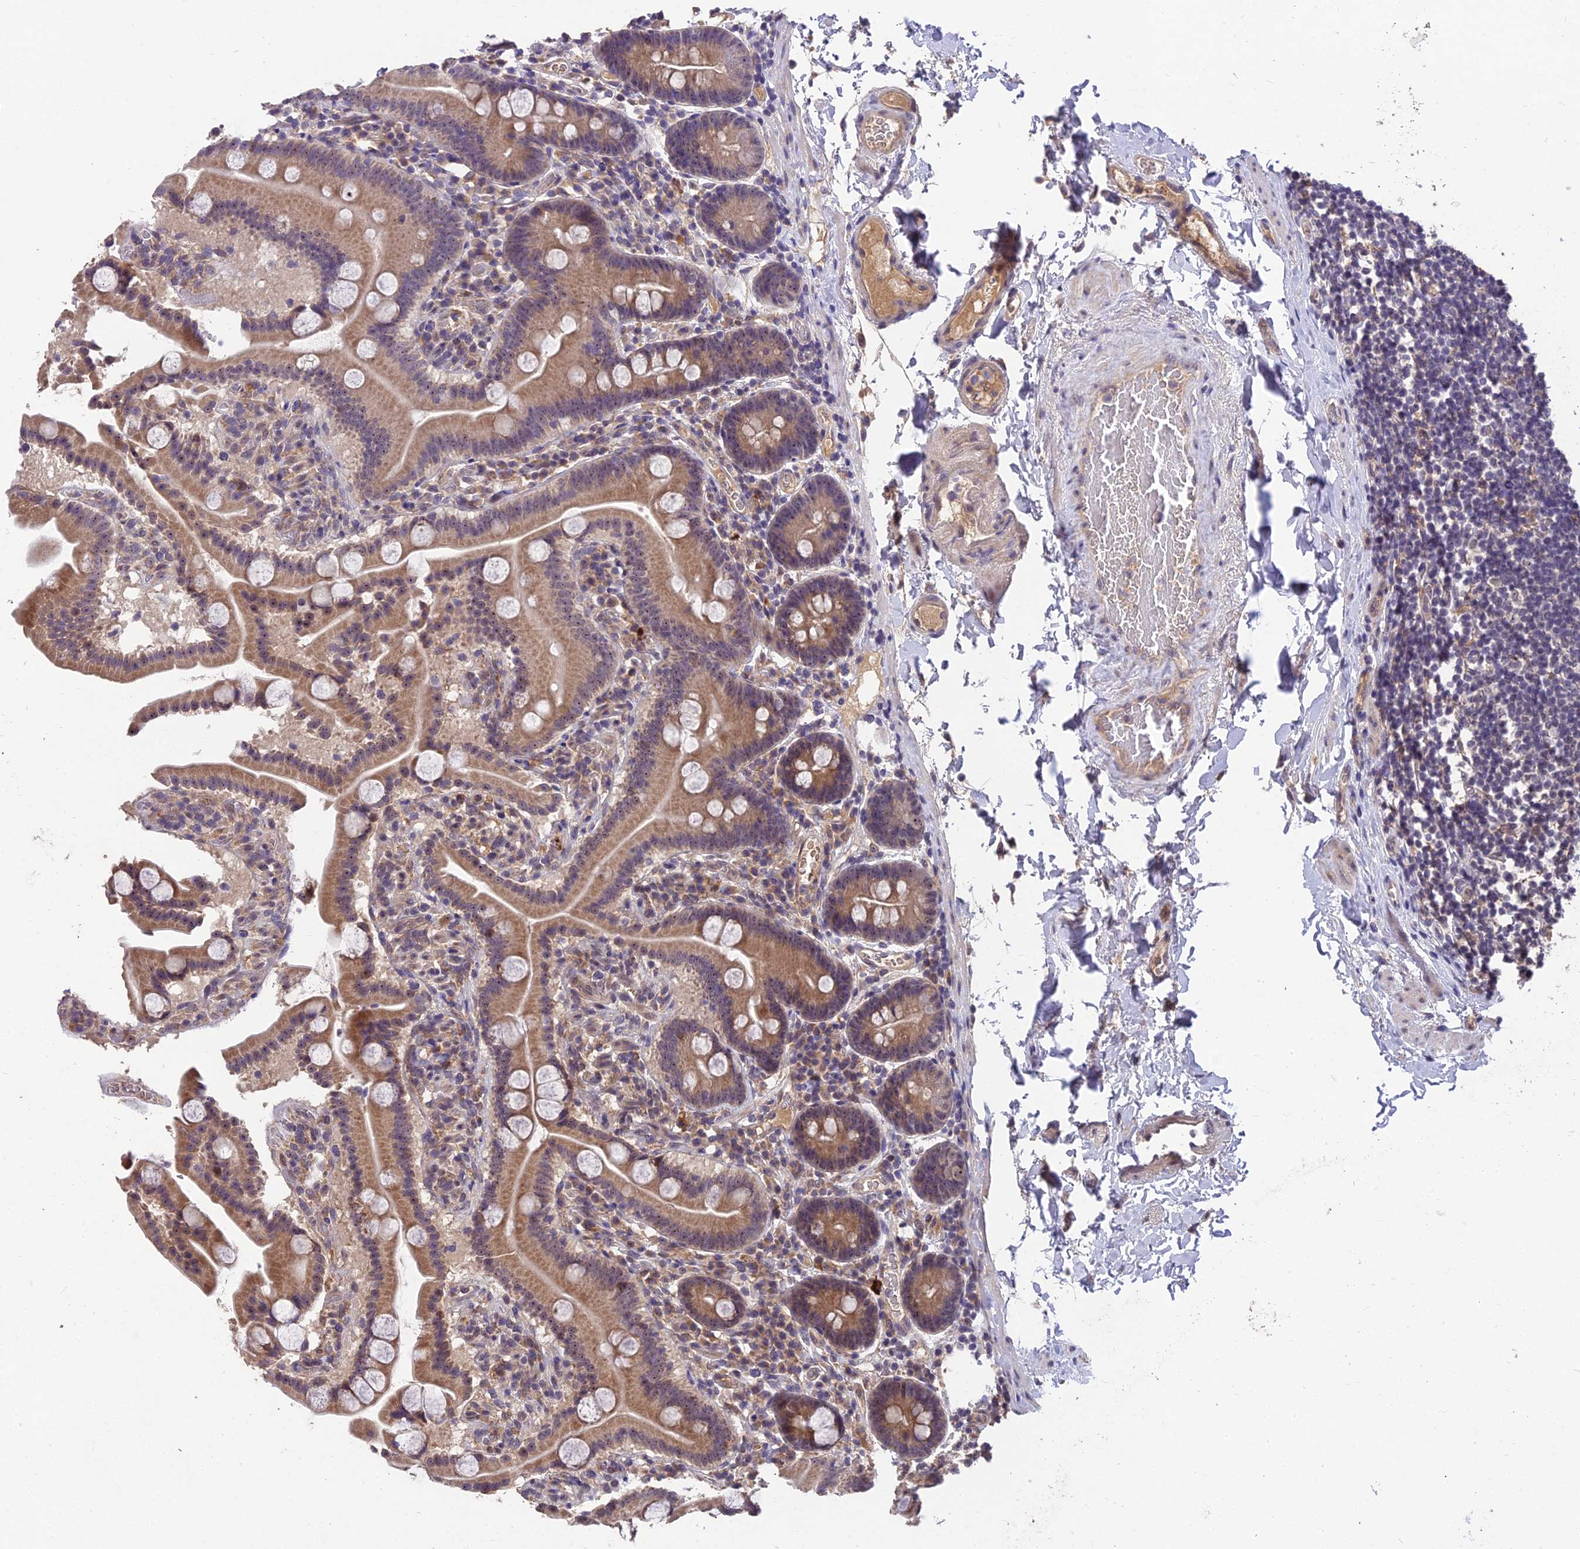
{"staining": {"intensity": "moderate", "quantity": "25%-75%", "location": "cytoplasmic/membranous"}, "tissue": "duodenum", "cell_type": "Glandular cells", "image_type": "normal", "snomed": [{"axis": "morphology", "description": "Normal tissue, NOS"}, {"axis": "topography", "description": "Duodenum"}], "caption": "Moderate cytoplasmic/membranous expression is appreciated in about 25%-75% of glandular cells in normal duodenum. Using DAB (3,3'-diaminobenzidine) (brown) and hematoxylin (blue) stains, captured at high magnification using brightfield microscopy.", "gene": "ZNF333", "patient": {"sex": "male", "age": 55}}